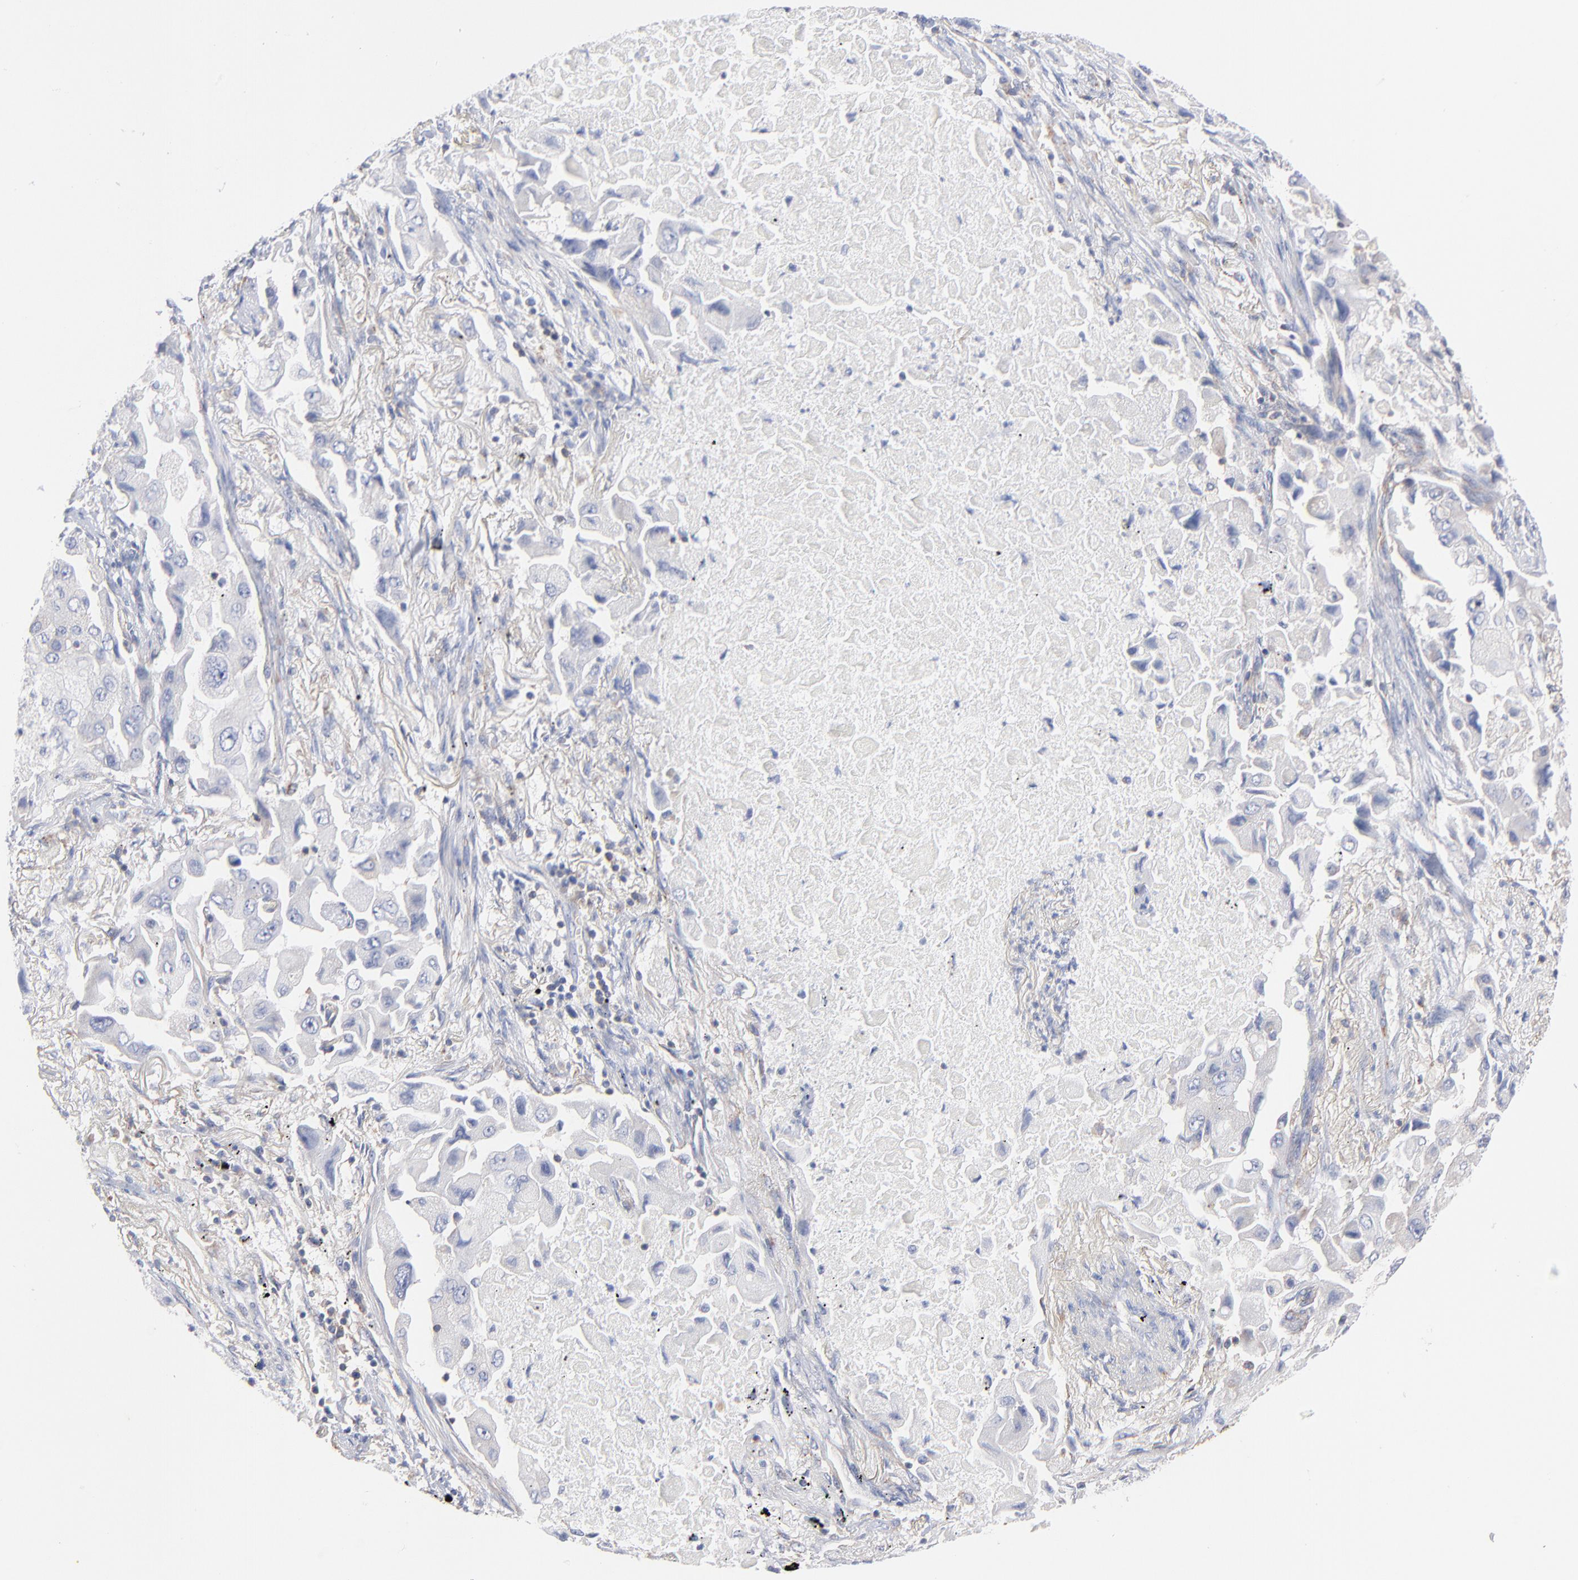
{"staining": {"intensity": "negative", "quantity": "none", "location": "none"}, "tissue": "lung cancer", "cell_type": "Tumor cells", "image_type": "cancer", "snomed": [{"axis": "morphology", "description": "Adenocarcinoma, NOS"}, {"axis": "topography", "description": "Lung"}], "caption": "High magnification brightfield microscopy of lung adenocarcinoma stained with DAB (3,3'-diaminobenzidine) (brown) and counterstained with hematoxylin (blue): tumor cells show no significant positivity. (Brightfield microscopy of DAB (3,3'-diaminobenzidine) IHC at high magnification).", "gene": "SEPTIN6", "patient": {"sex": "female", "age": 65}}